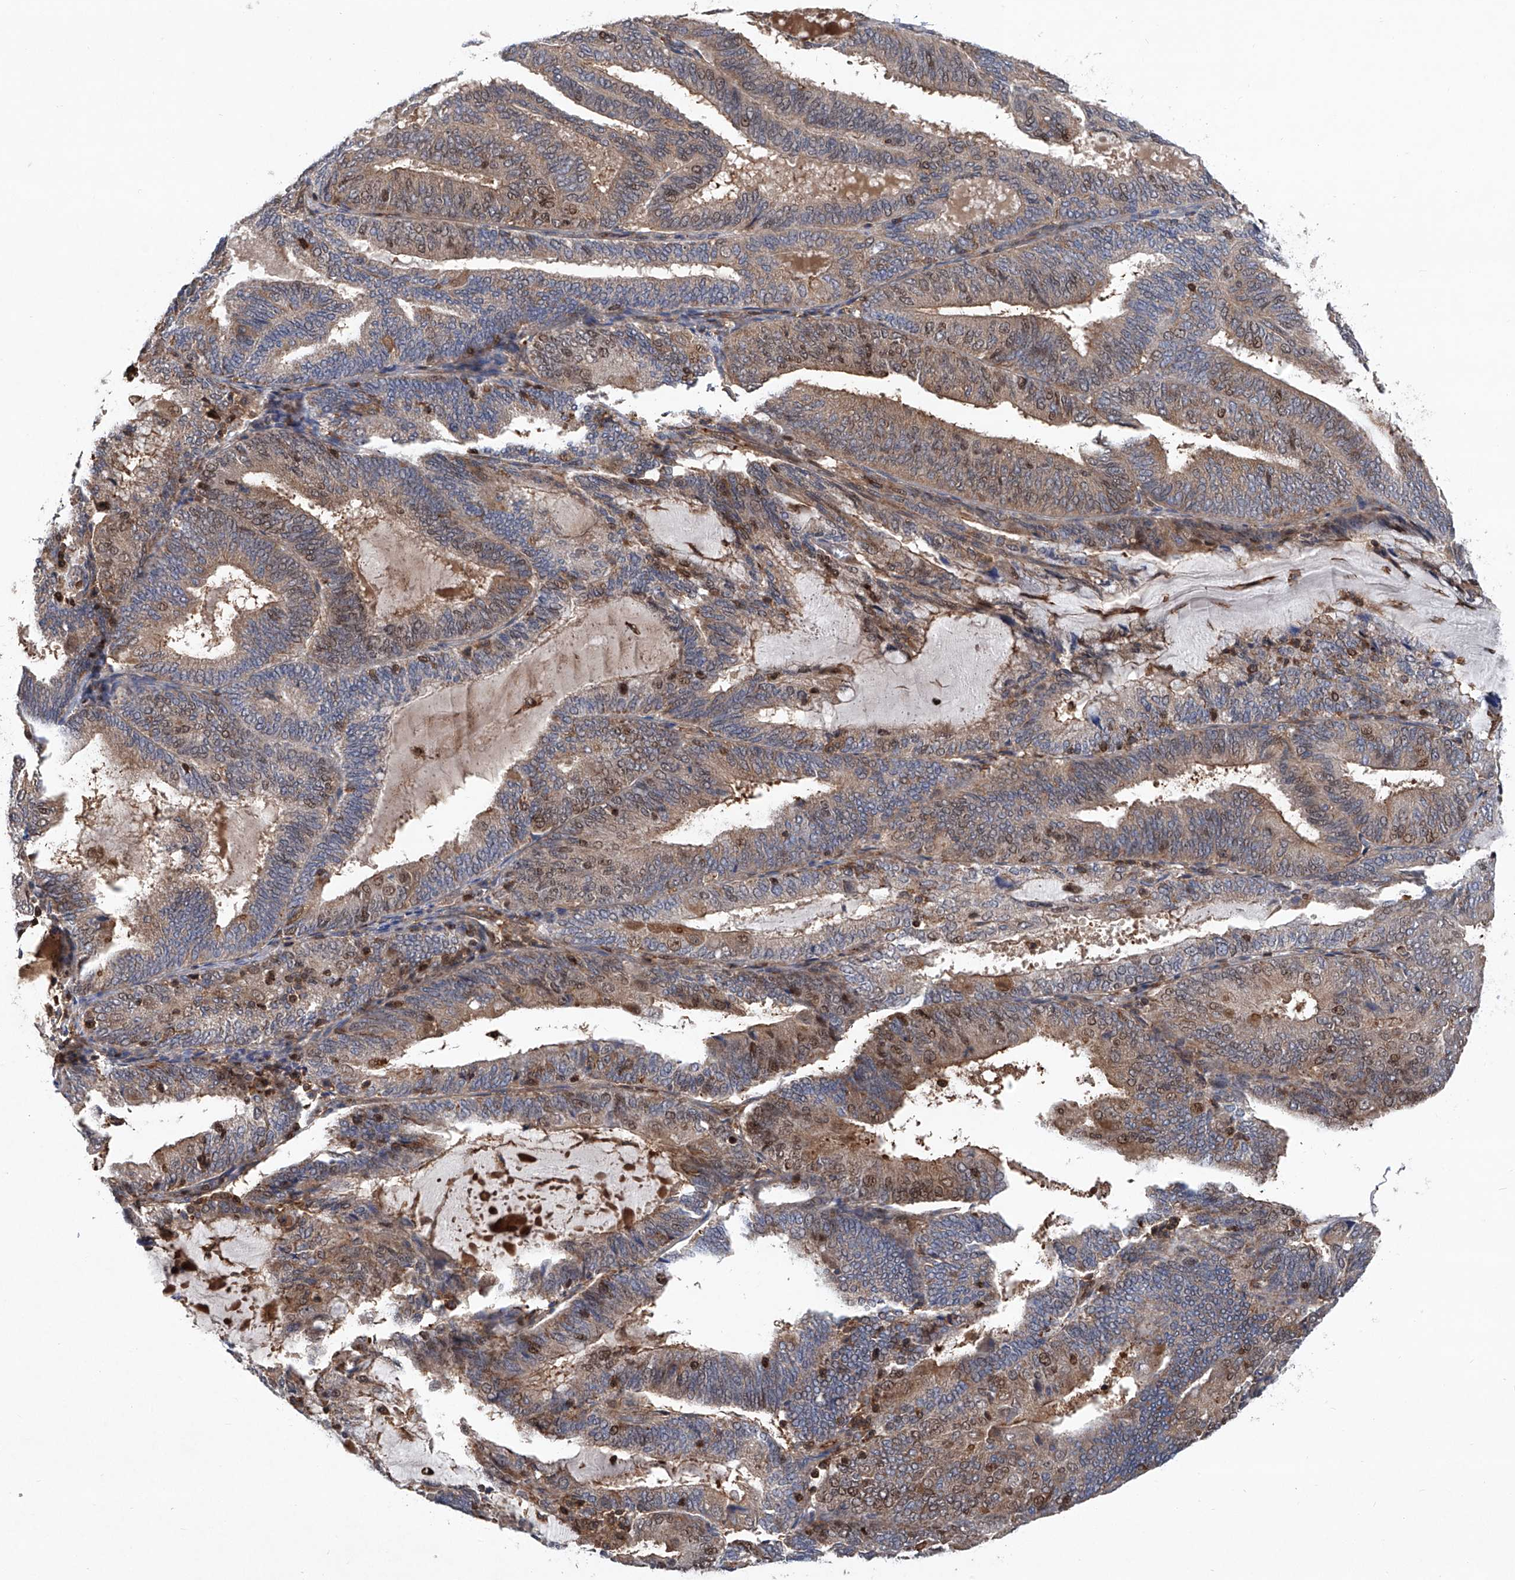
{"staining": {"intensity": "weak", "quantity": "25%-75%", "location": "cytoplasmic/membranous,nuclear"}, "tissue": "endometrial cancer", "cell_type": "Tumor cells", "image_type": "cancer", "snomed": [{"axis": "morphology", "description": "Adenocarcinoma, NOS"}, {"axis": "topography", "description": "Endometrium"}], "caption": "Approximately 25%-75% of tumor cells in human endometrial cancer (adenocarcinoma) exhibit weak cytoplasmic/membranous and nuclear protein positivity as visualized by brown immunohistochemical staining.", "gene": "NT5C3A", "patient": {"sex": "female", "age": 81}}